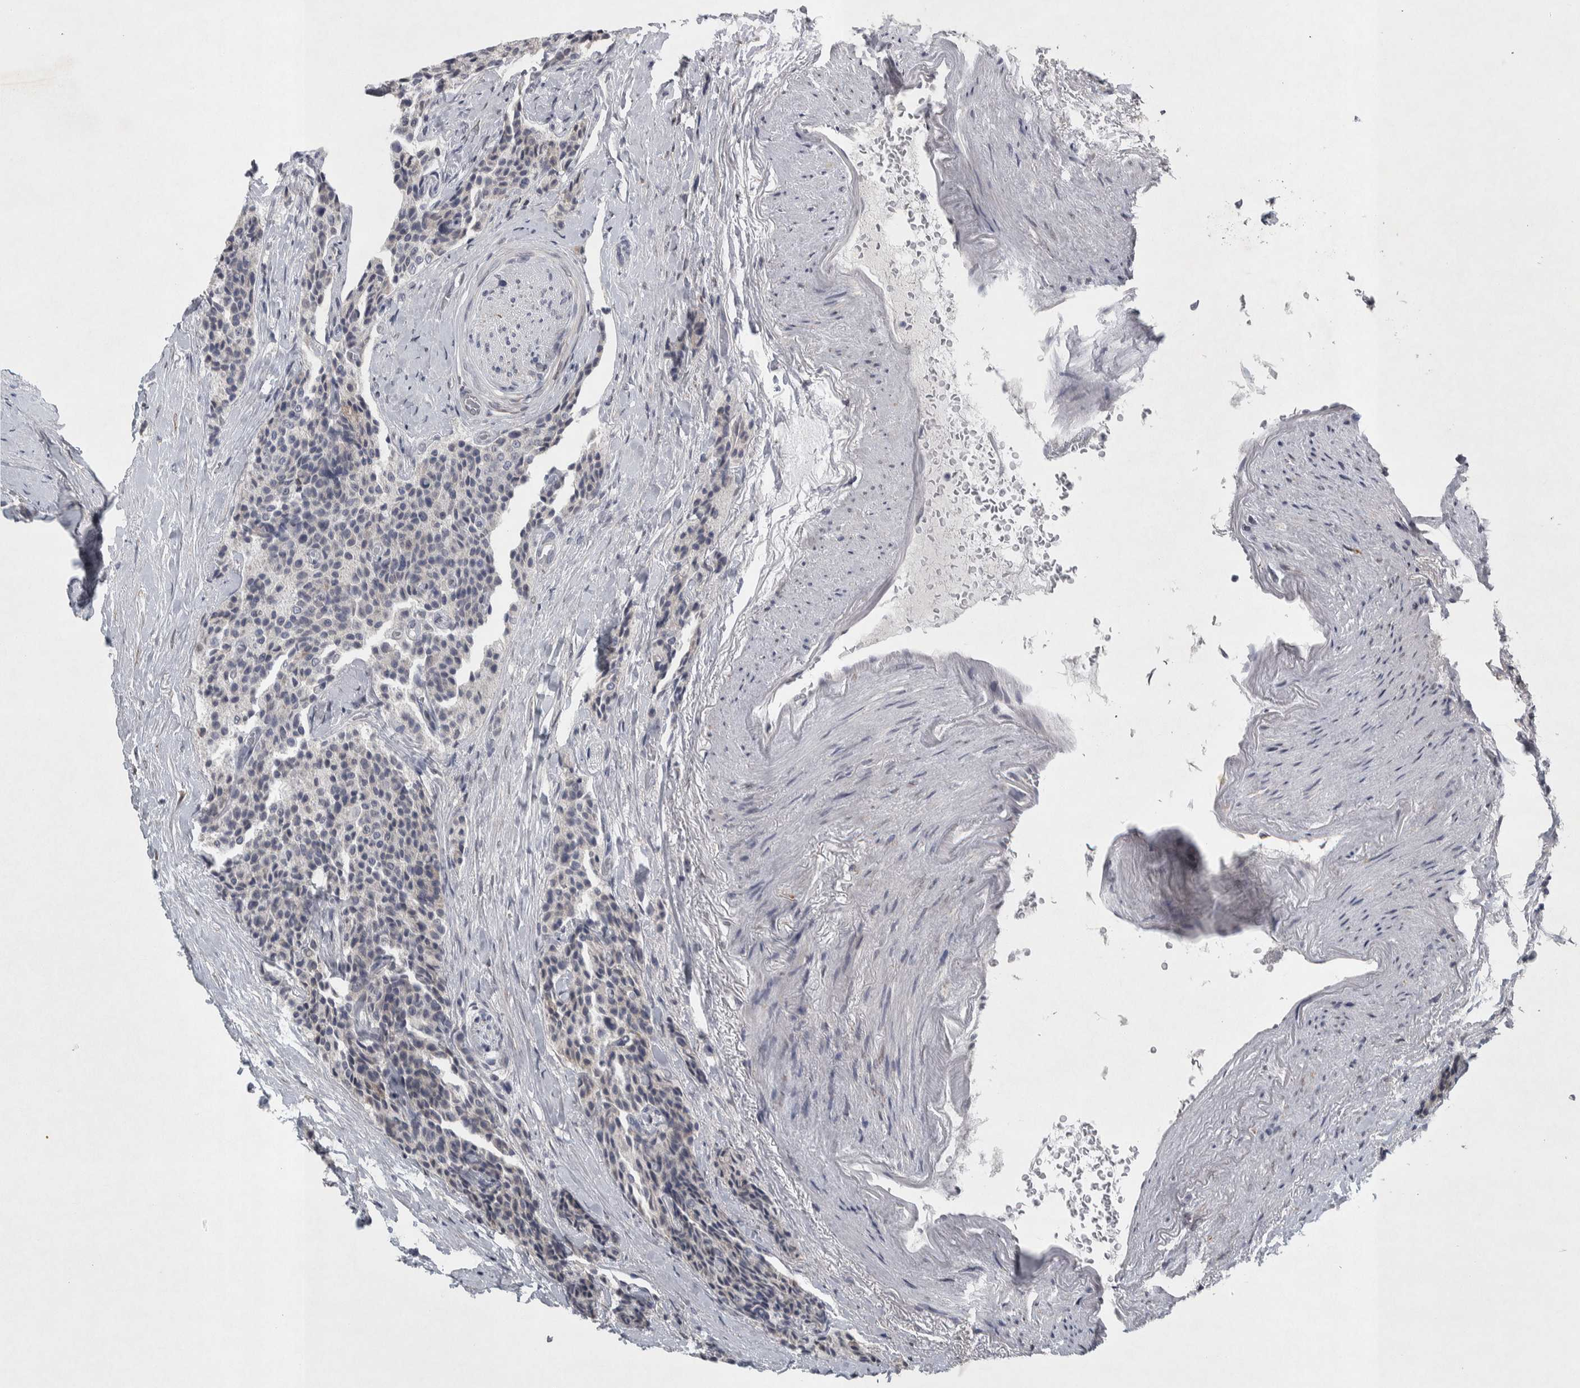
{"staining": {"intensity": "negative", "quantity": "none", "location": "none"}, "tissue": "carcinoid", "cell_type": "Tumor cells", "image_type": "cancer", "snomed": [{"axis": "morphology", "description": "Carcinoid, malignant, NOS"}, {"axis": "topography", "description": "Colon"}], "caption": "Tumor cells show no significant staining in carcinoid (malignant).", "gene": "SIGMAR1", "patient": {"sex": "female", "age": 61}}